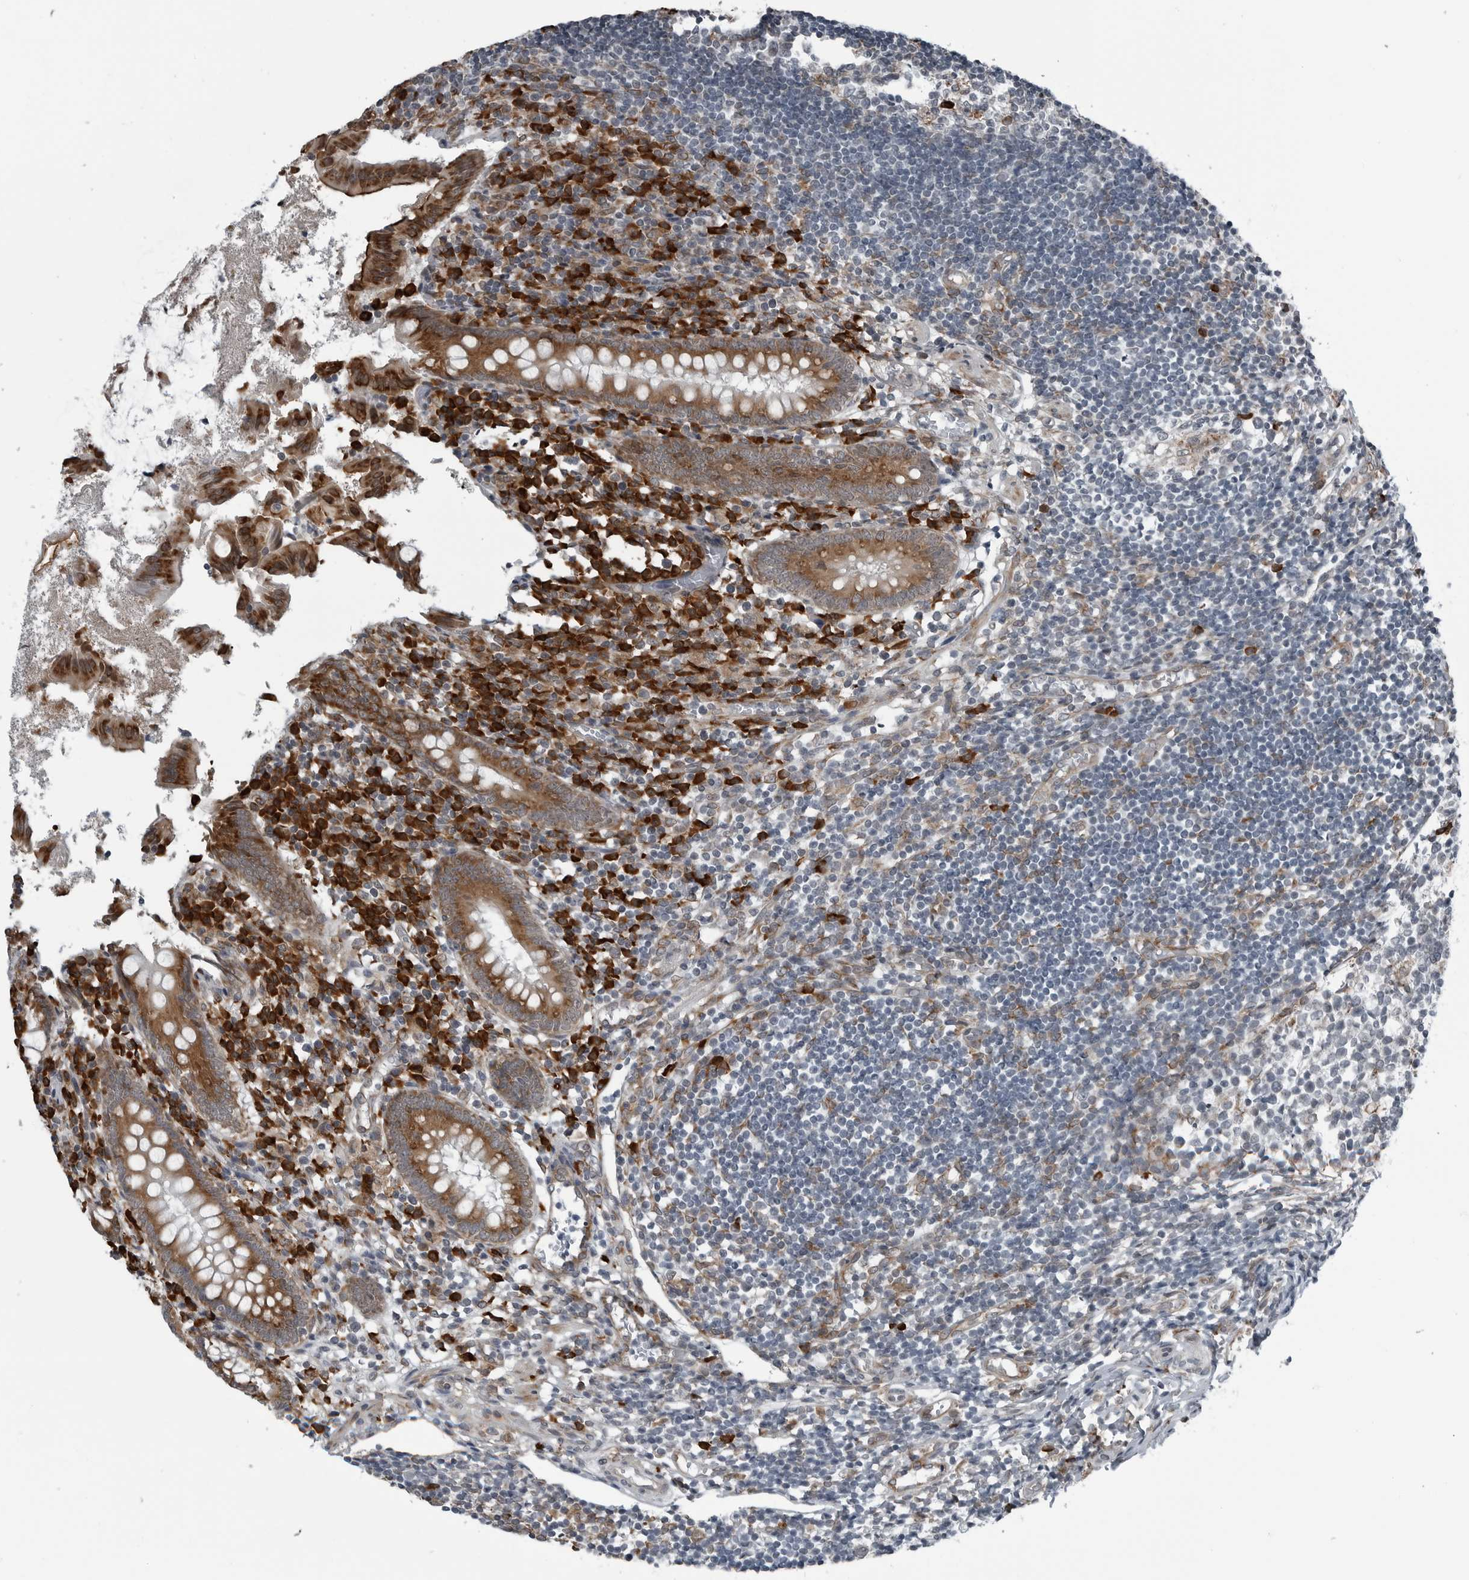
{"staining": {"intensity": "moderate", "quantity": ">75%", "location": "cytoplasmic/membranous"}, "tissue": "appendix", "cell_type": "Glandular cells", "image_type": "normal", "snomed": [{"axis": "morphology", "description": "Normal tissue, NOS"}, {"axis": "topography", "description": "Appendix"}], "caption": "Protein expression analysis of benign human appendix reveals moderate cytoplasmic/membranous staining in approximately >75% of glandular cells. Using DAB (brown) and hematoxylin (blue) stains, captured at high magnification using brightfield microscopy.", "gene": "CEP85", "patient": {"sex": "female", "age": 17}}